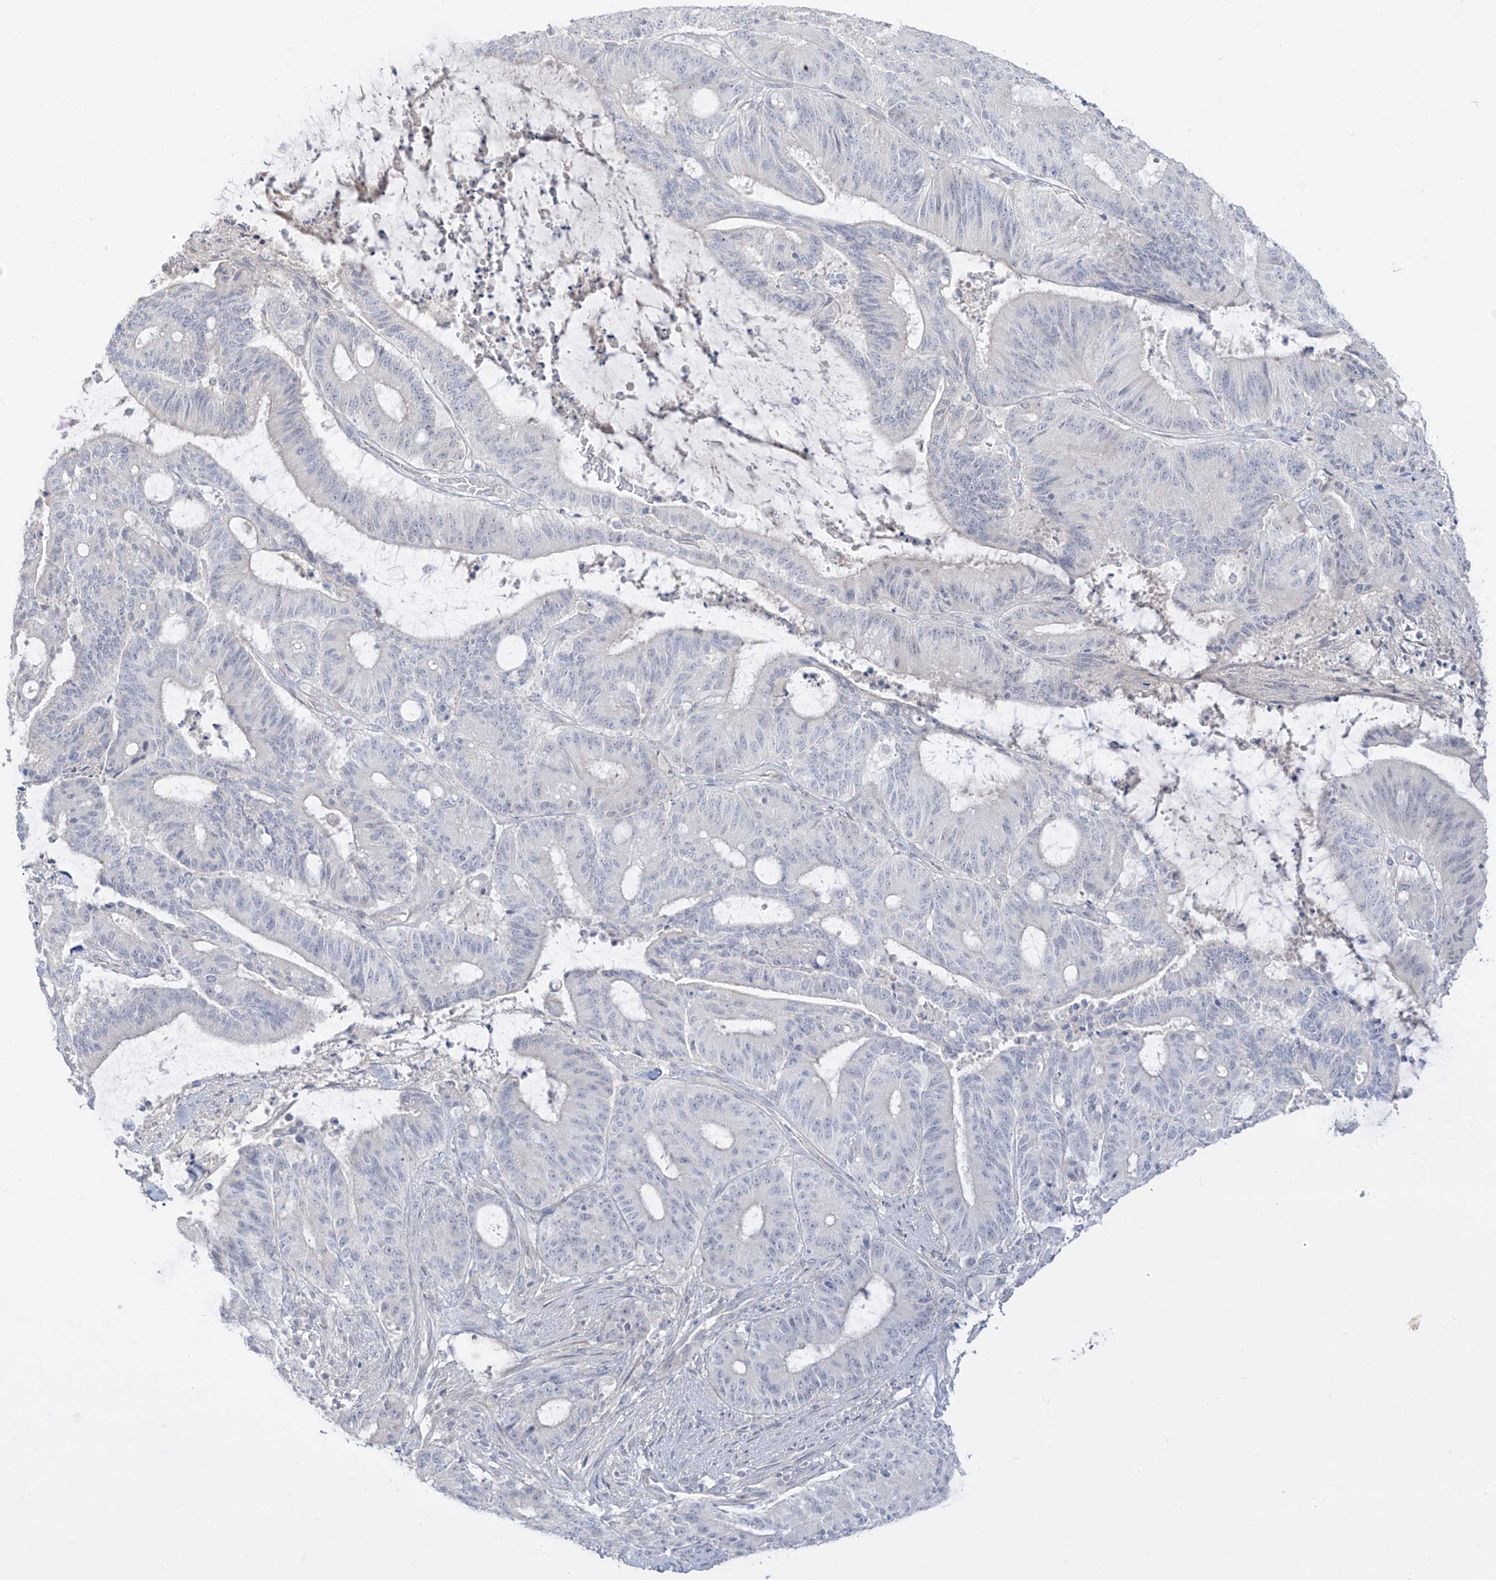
{"staining": {"intensity": "negative", "quantity": "none", "location": "none"}, "tissue": "liver cancer", "cell_type": "Tumor cells", "image_type": "cancer", "snomed": [{"axis": "morphology", "description": "Normal tissue, NOS"}, {"axis": "morphology", "description": "Cholangiocarcinoma"}, {"axis": "topography", "description": "Liver"}, {"axis": "topography", "description": "Peripheral nerve tissue"}], "caption": "Immunohistochemistry photomicrograph of neoplastic tissue: liver cancer (cholangiocarcinoma) stained with DAB reveals no significant protein staining in tumor cells. The staining is performed using DAB (3,3'-diaminobenzidine) brown chromogen with nuclei counter-stained in using hematoxylin.", "gene": "DCDC2", "patient": {"sex": "female", "age": 73}}